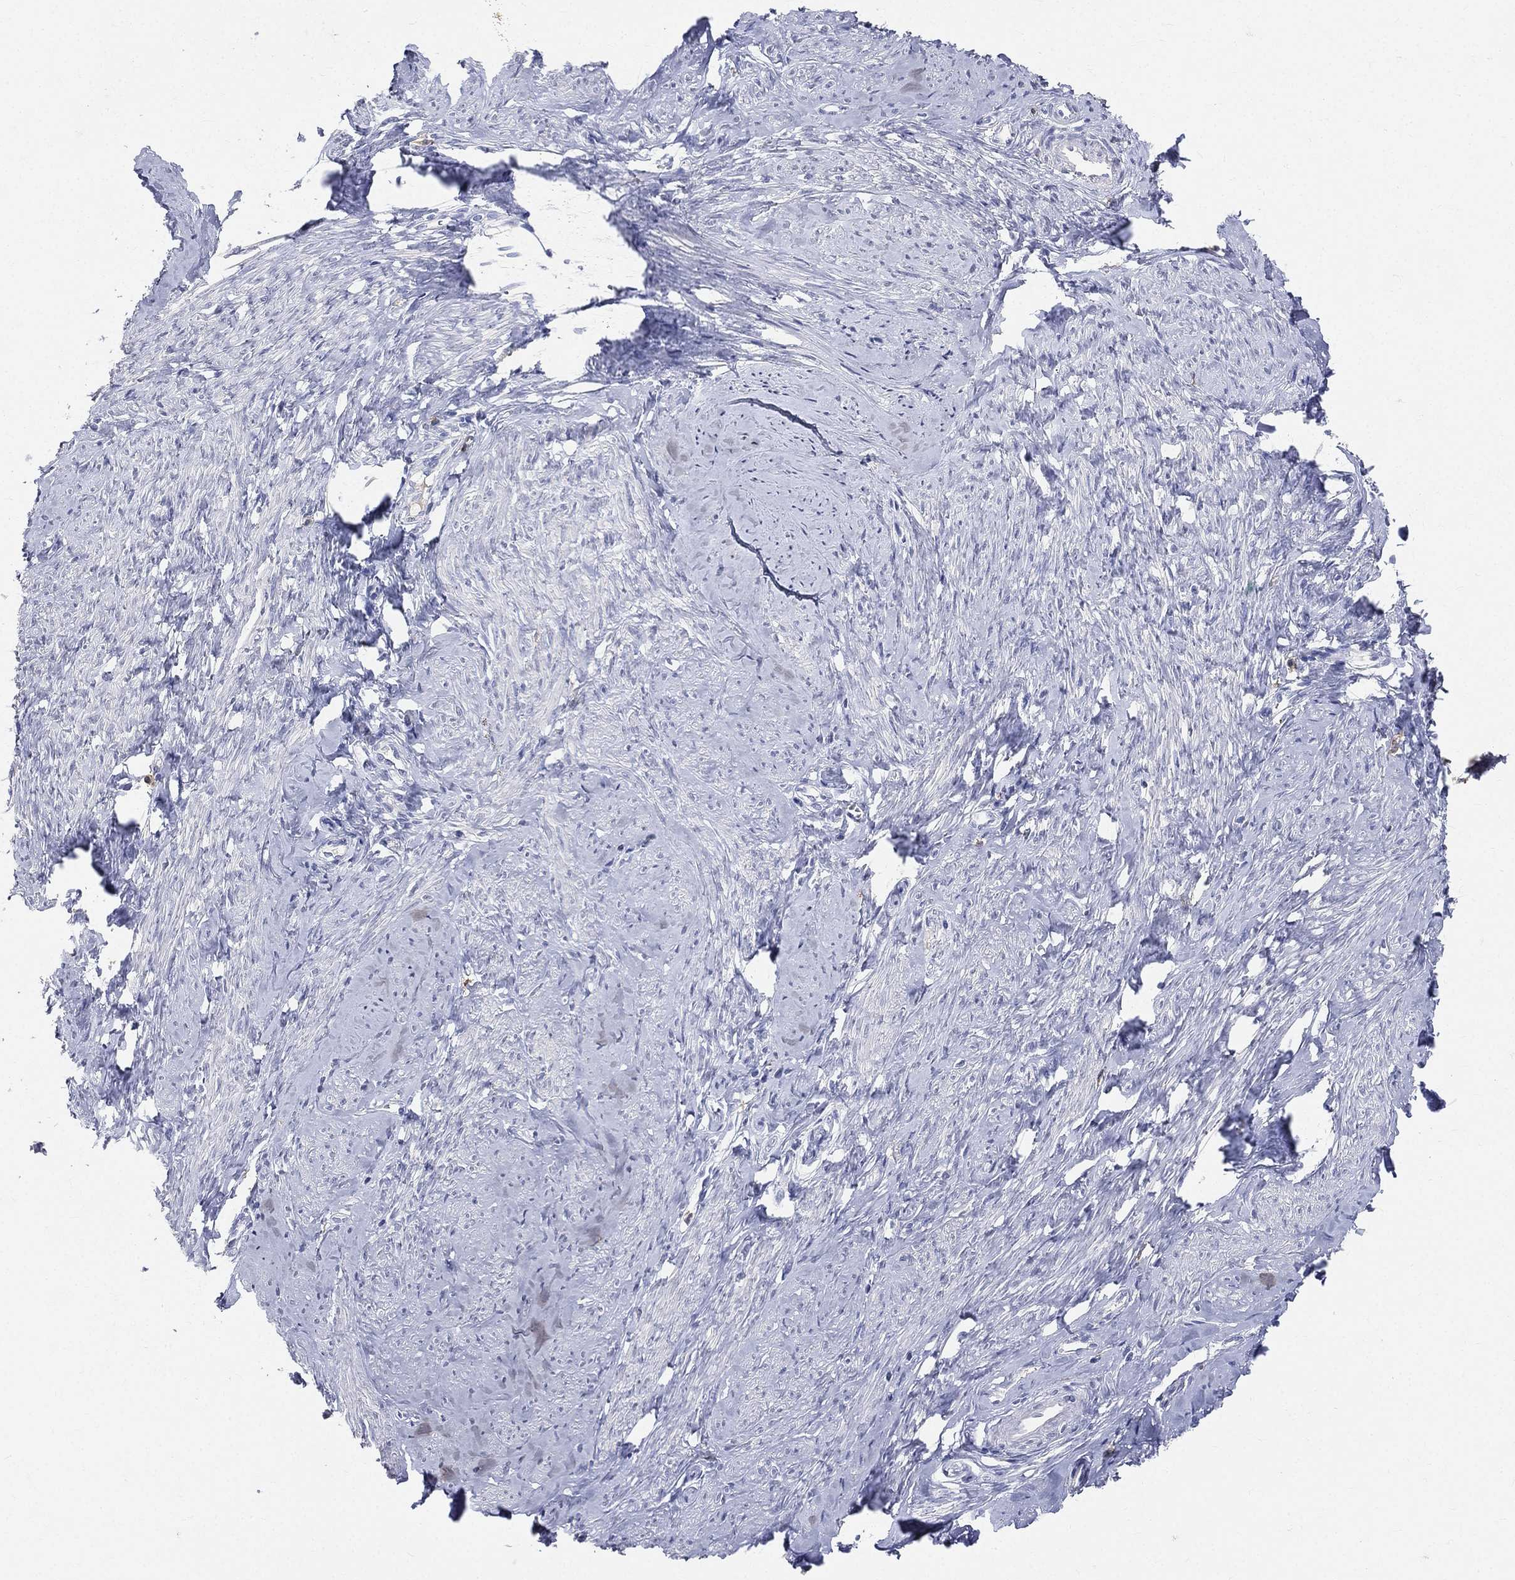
{"staining": {"intensity": "negative", "quantity": "none", "location": "none"}, "tissue": "smooth muscle", "cell_type": "Smooth muscle cells", "image_type": "normal", "snomed": [{"axis": "morphology", "description": "Normal tissue, NOS"}, {"axis": "topography", "description": "Smooth muscle"}], "caption": "Human smooth muscle stained for a protein using immunohistochemistry displays no positivity in smooth muscle cells.", "gene": "CD33", "patient": {"sex": "female", "age": 48}}